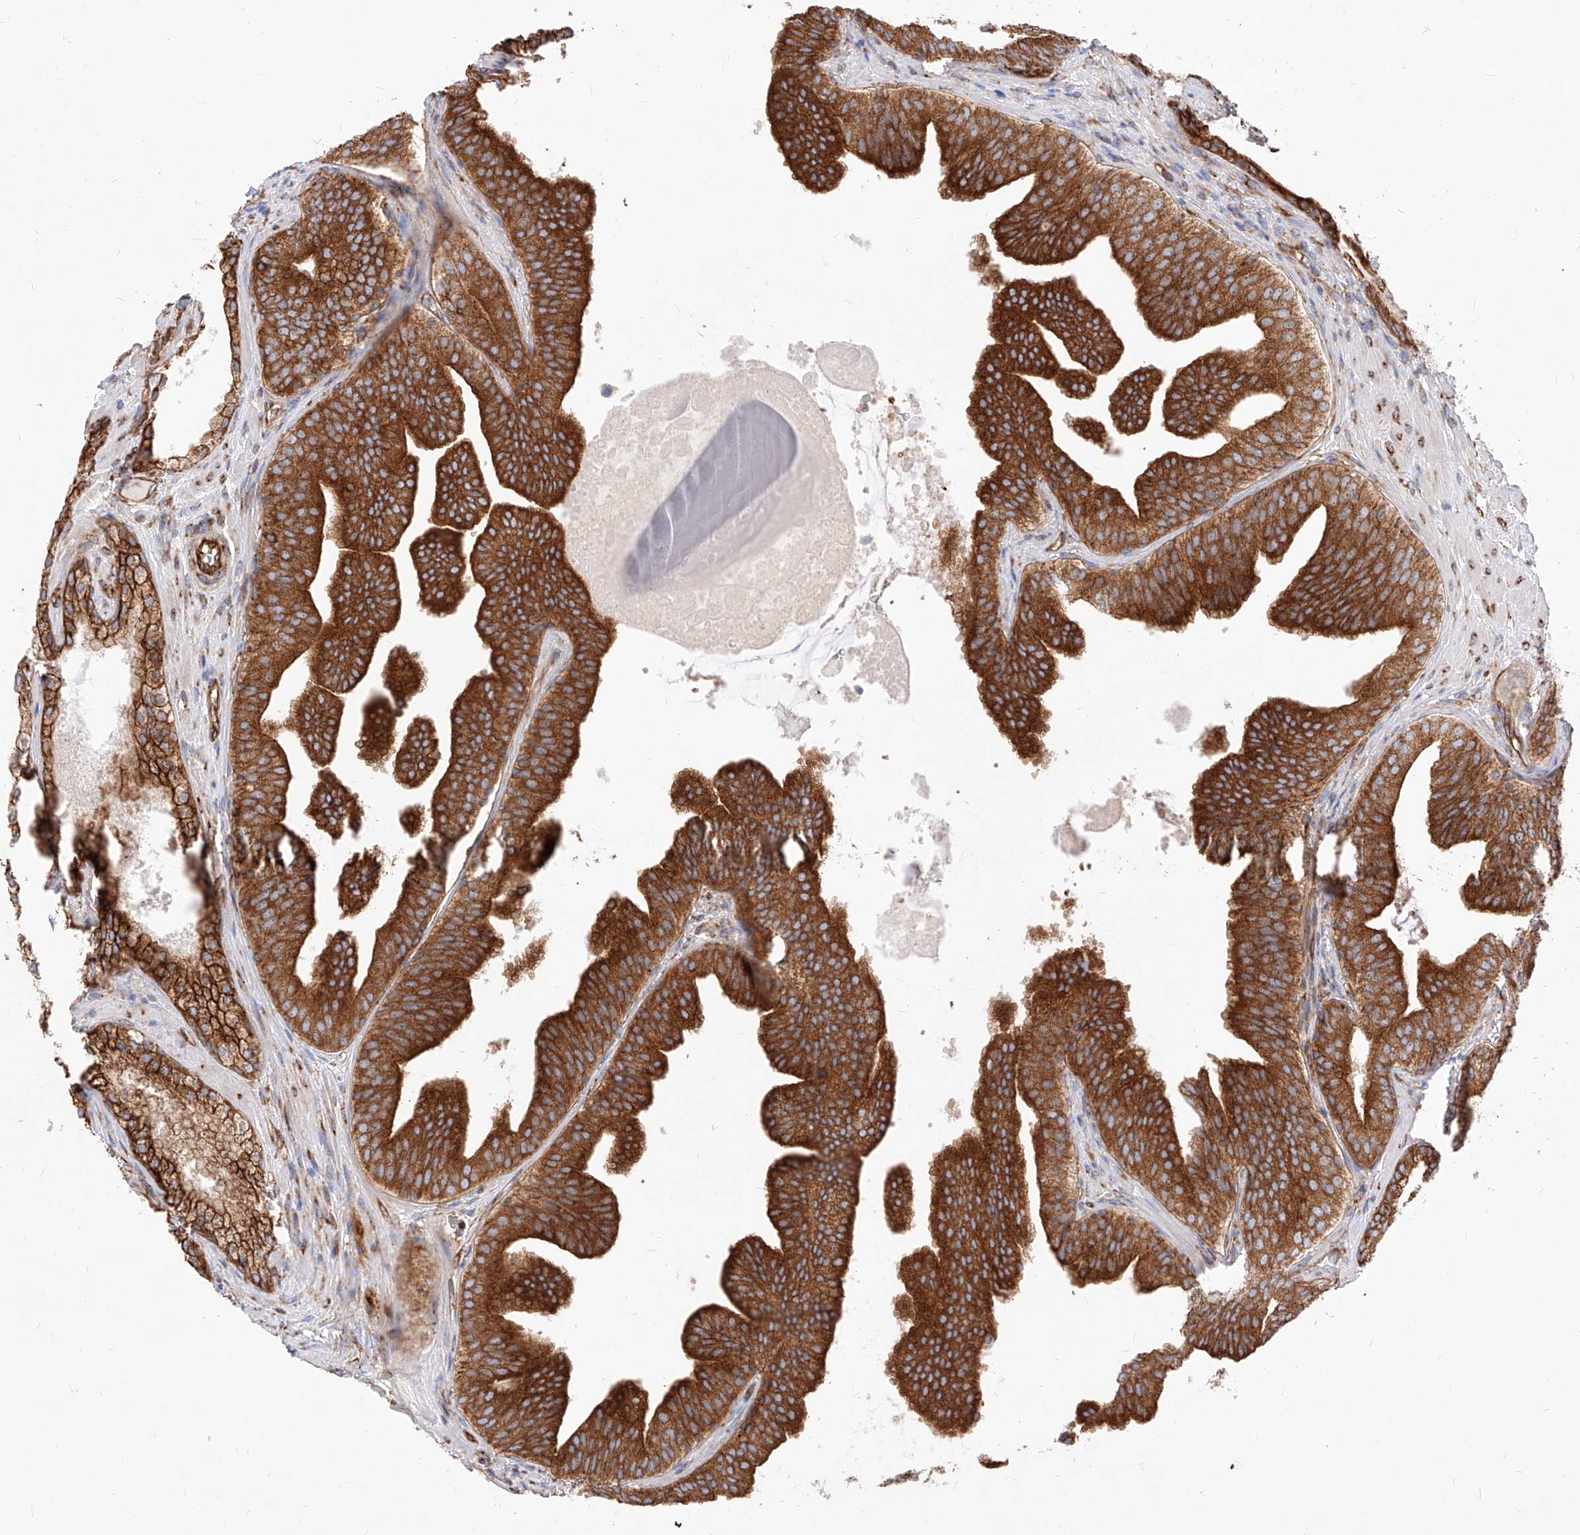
{"staining": {"intensity": "strong", "quantity": ">75%", "location": "cytoplasmic/membranous"}, "tissue": "prostate cancer", "cell_type": "Tumor cells", "image_type": "cancer", "snomed": [{"axis": "morphology", "description": "Normal morphology"}, {"axis": "morphology", "description": "Adenocarcinoma, Low grade"}, {"axis": "topography", "description": "Prostate"}], "caption": "High-magnification brightfield microscopy of low-grade adenocarcinoma (prostate) stained with DAB (brown) and counterstained with hematoxylin (blue). tumor cells exhibit strong cytoplasmic/membranous staining is appreciated in about>75% of cells.", "gene": "CSGALNACT2", "patient": {"sex": "male", "age": 72}}